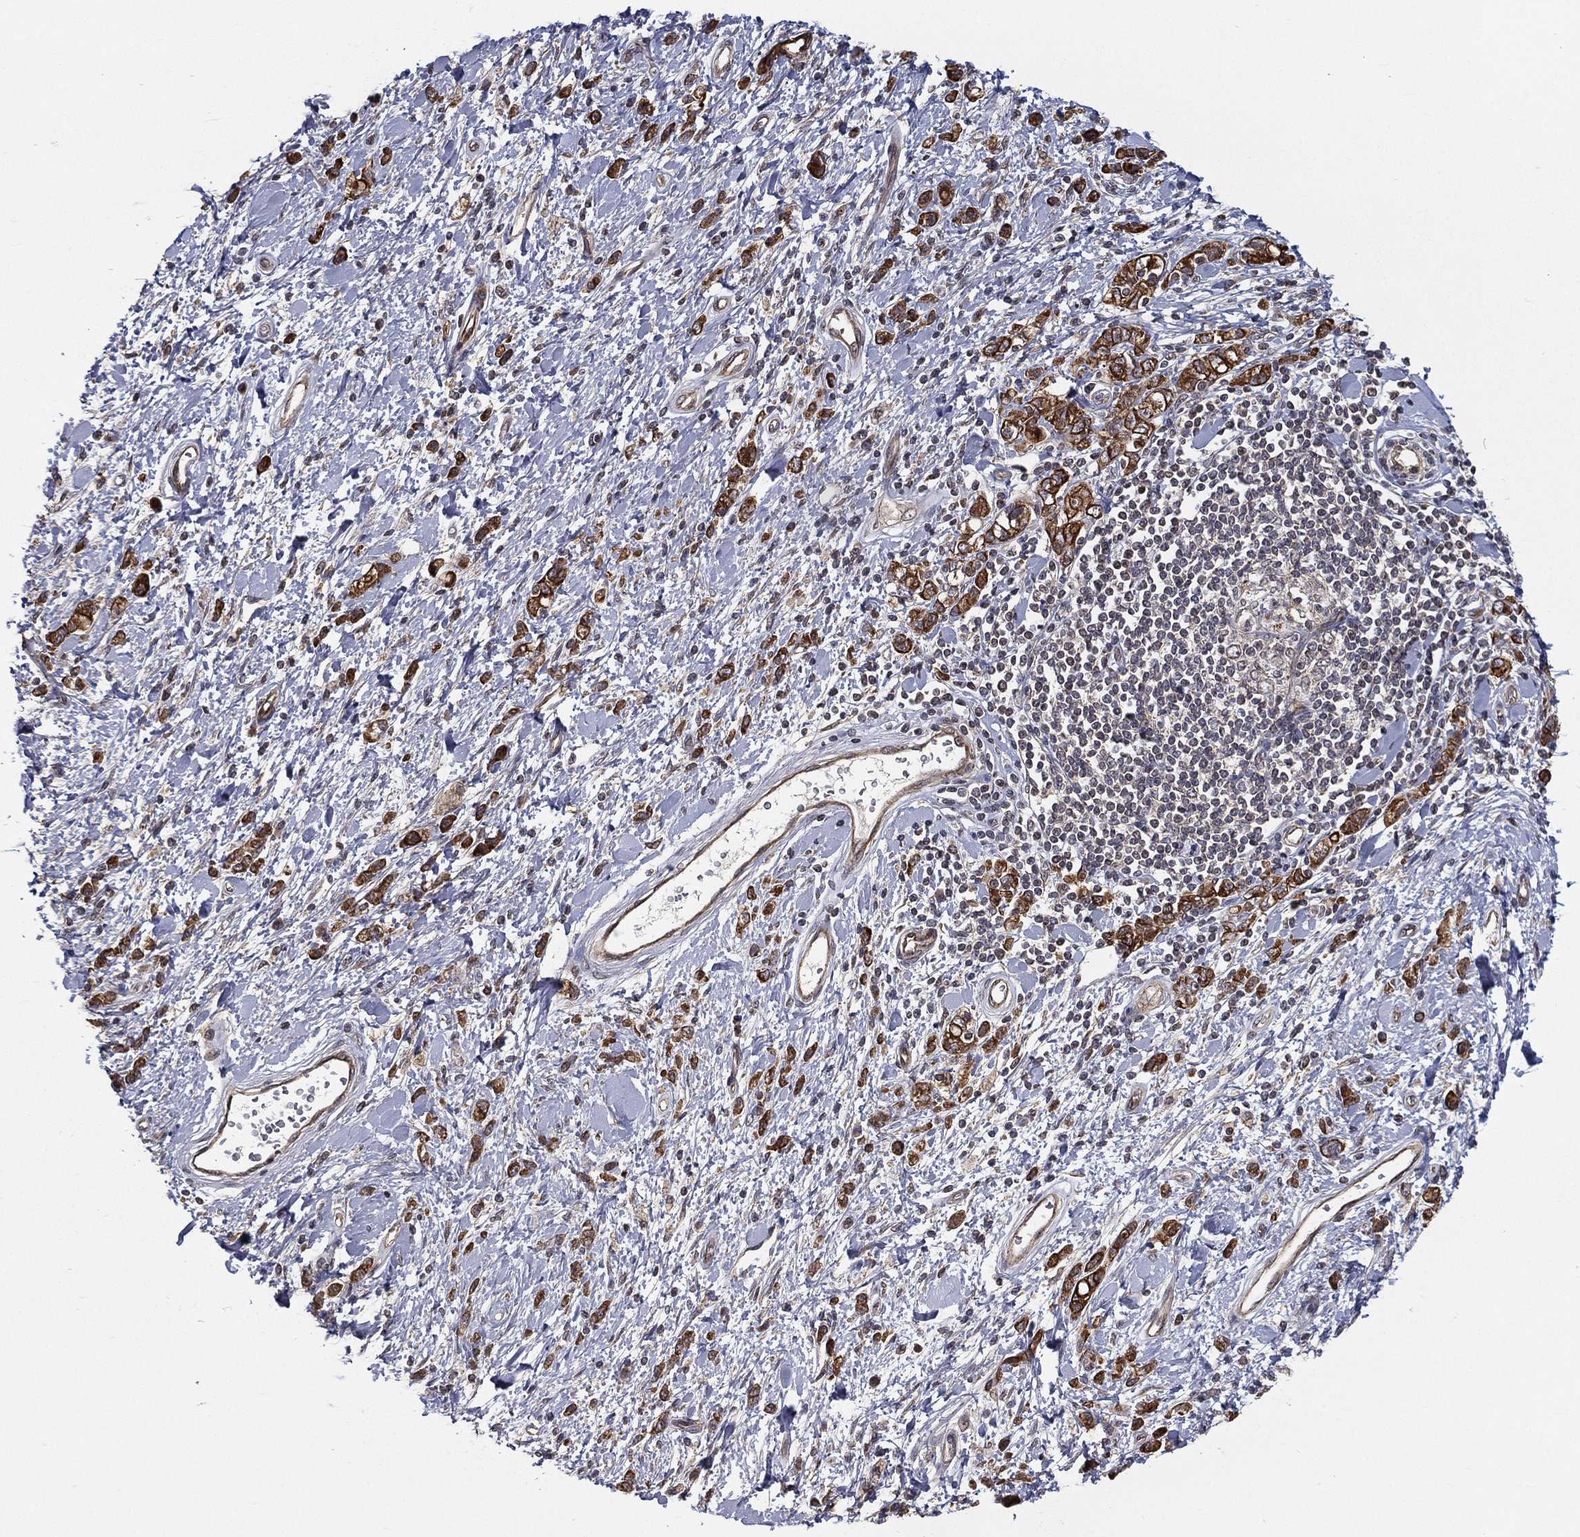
{"staining": {"intensity": "strong", "quantity": ">75%", "location": "cytoplasmic/membranous"}, "tissue": "stomach cancer", "cell_type": "Tumor cells", "image_type": "cancer", "snomed": [{"axis": "morphology", "description": "Adenocarcinoma, NOS"}, {"axis": "topography", "description": "Stomach"}], "caption": "A high-resolution photomicrograph shows IHC staining of adenocarcinoma (stomach), which exhibits strong cytoplasmic/membranous expression in approximately >75% of tumor cells.", "gene": "UACA", "patient": {"sex": "male", "age": 77}}